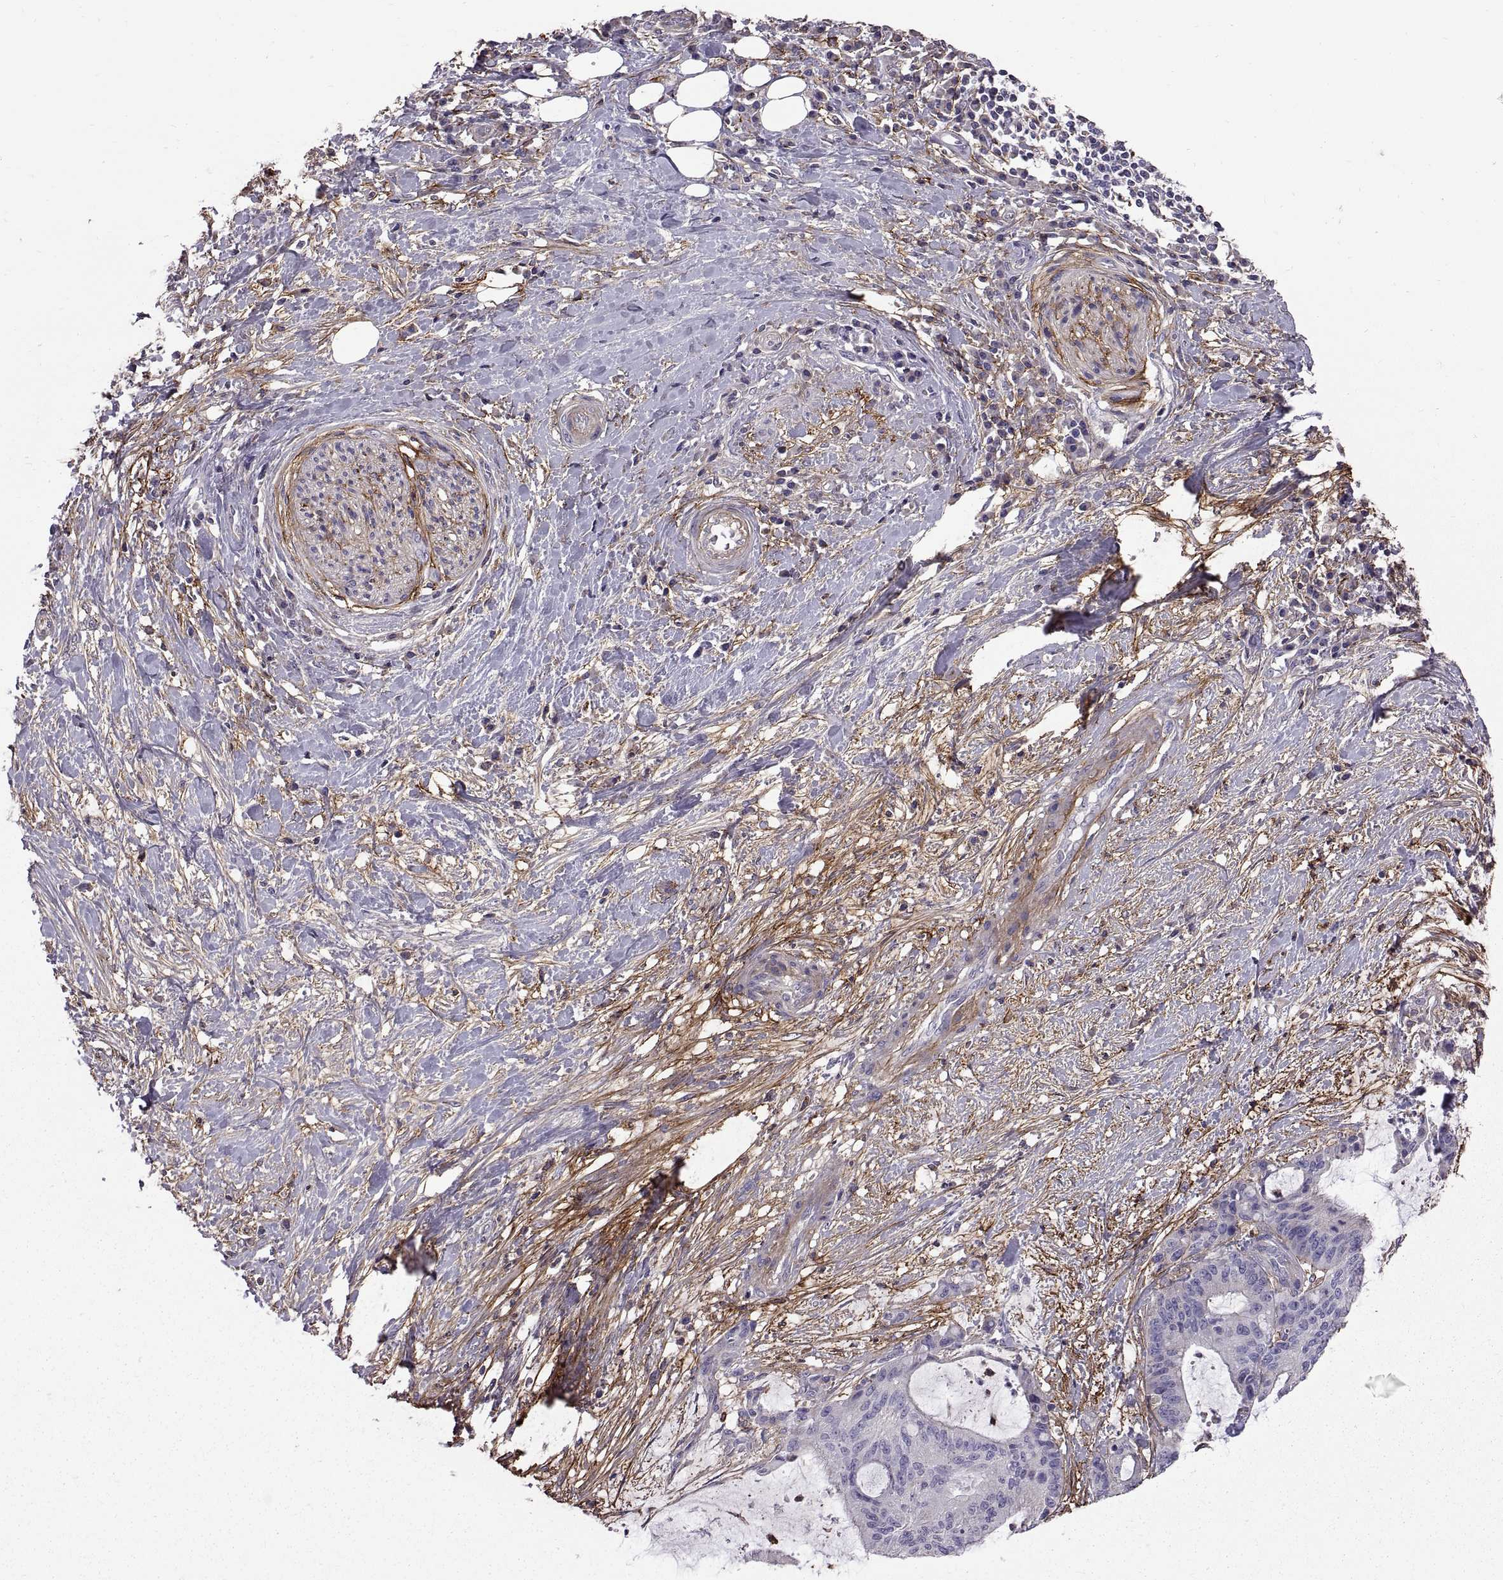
{"staining": {"intensity": "negative", "quantity": "none", "location": "none"}, "tissue": "liver cancer", "cell_type": "Tumor cells", "image_type": "cancer", "snomed": [{"axis": "morphology", "description": "Cholangiocarcinoma"}, {"axis": "topography", "description": "Liver"}], "caption": "Photomicrograph shows no protein staining in tumor cells of liver cancer tissue. (Immunohistochemistry, brightfield microscopy, high magnification).", "gene": "EMILIN2", "patient": {"sex": "female", "age": 73}}